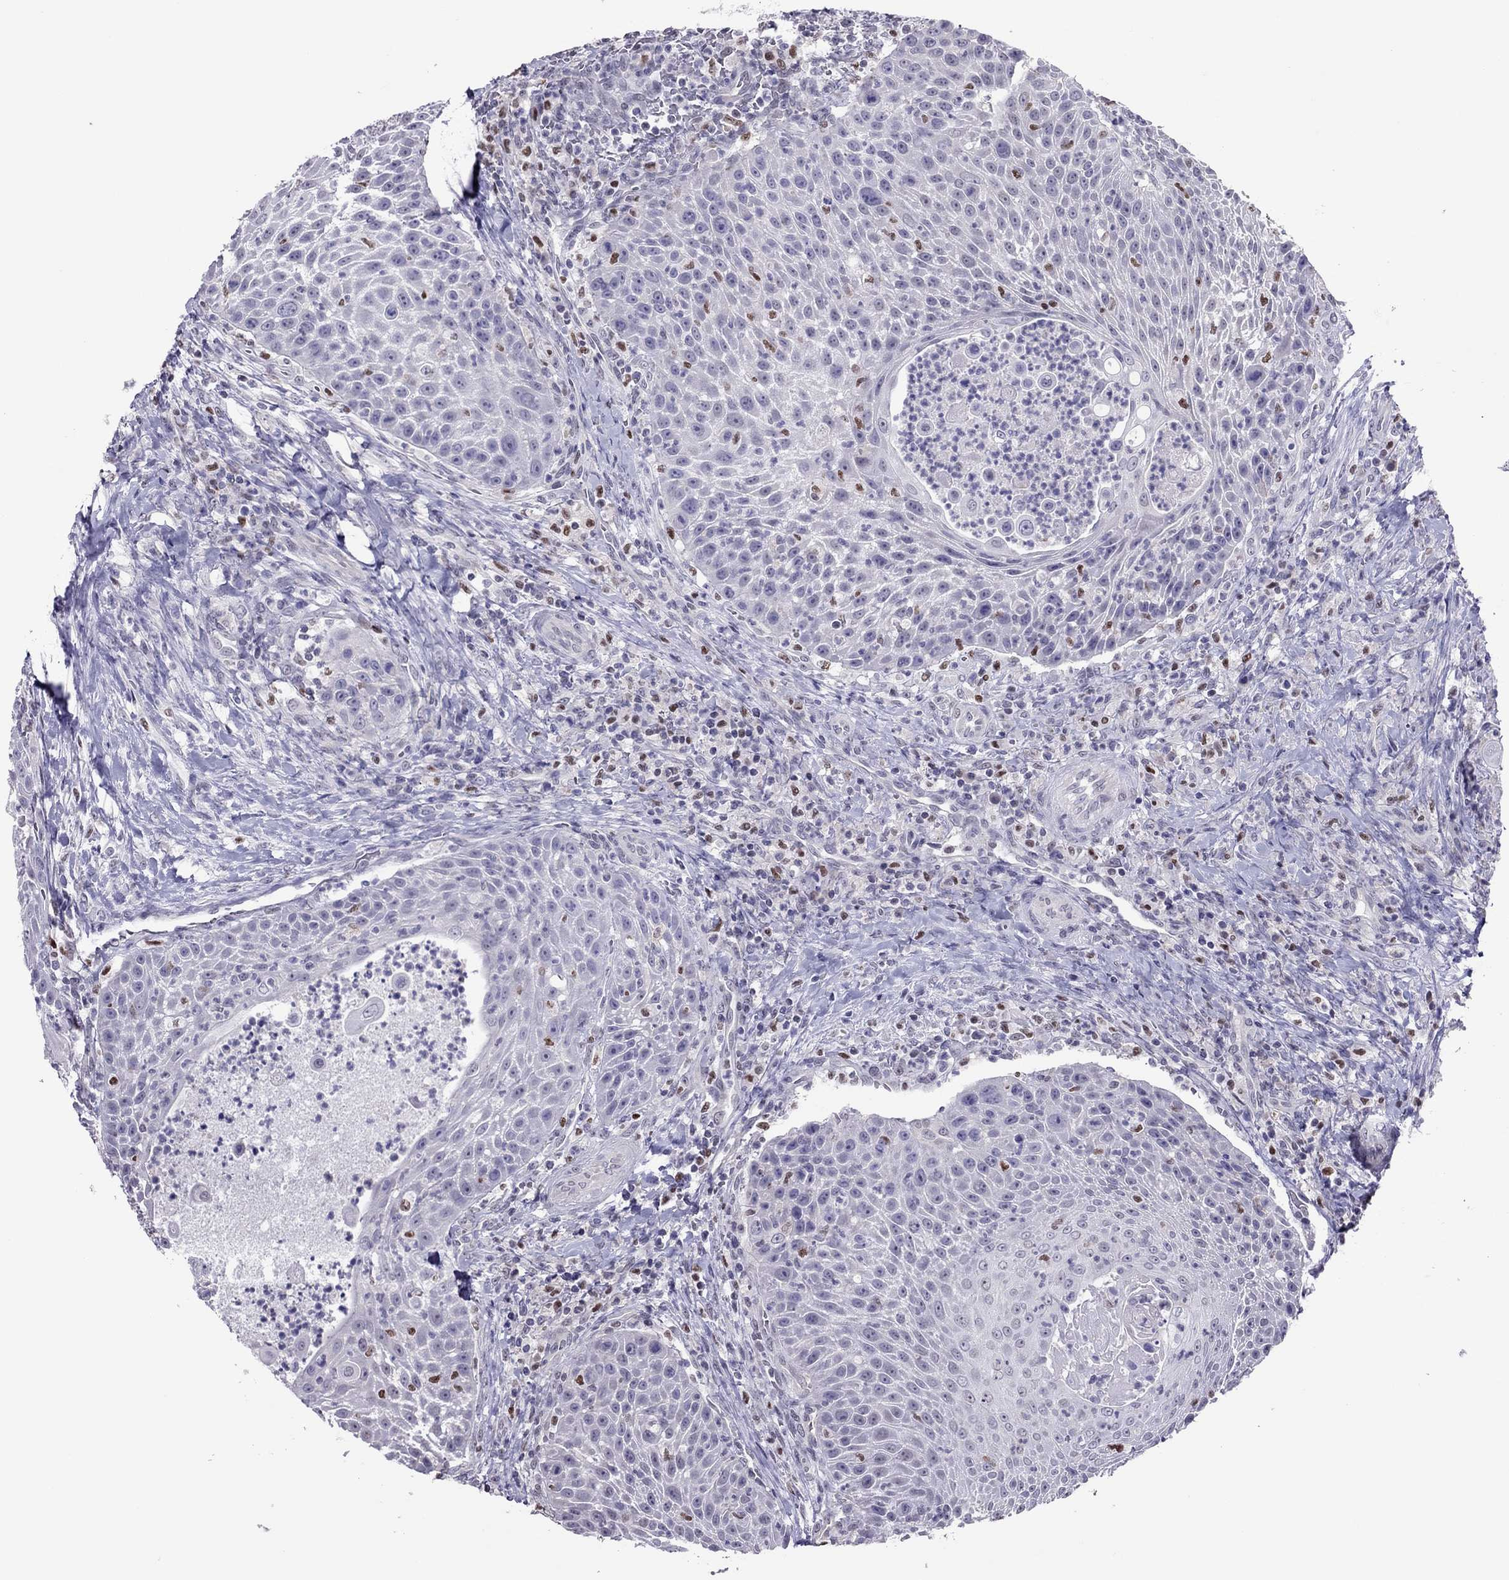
{"staining": {"intensity": "negative", "quantity": "none", "location": "none"}, "tissue": "head and neck cancer", "cell_type": "Tumor cells", "image_type": "cancer", "snomed": [{"axis": "morphology", "description": "Squamous cell carcinoma, NOS"}, {"axis": "topography", "description": "Head-Neck"}], "caption": "Immunohistochemistry histopathology image of human squamous cell carcinoma (head and neck) stained for a protein (brown), which demonstrates no expression in tumor cells. (DAB IHC with hematoxylin counter stain).", "gene": "SPINT3", "patient": {"sex": "male", "age": 69}}